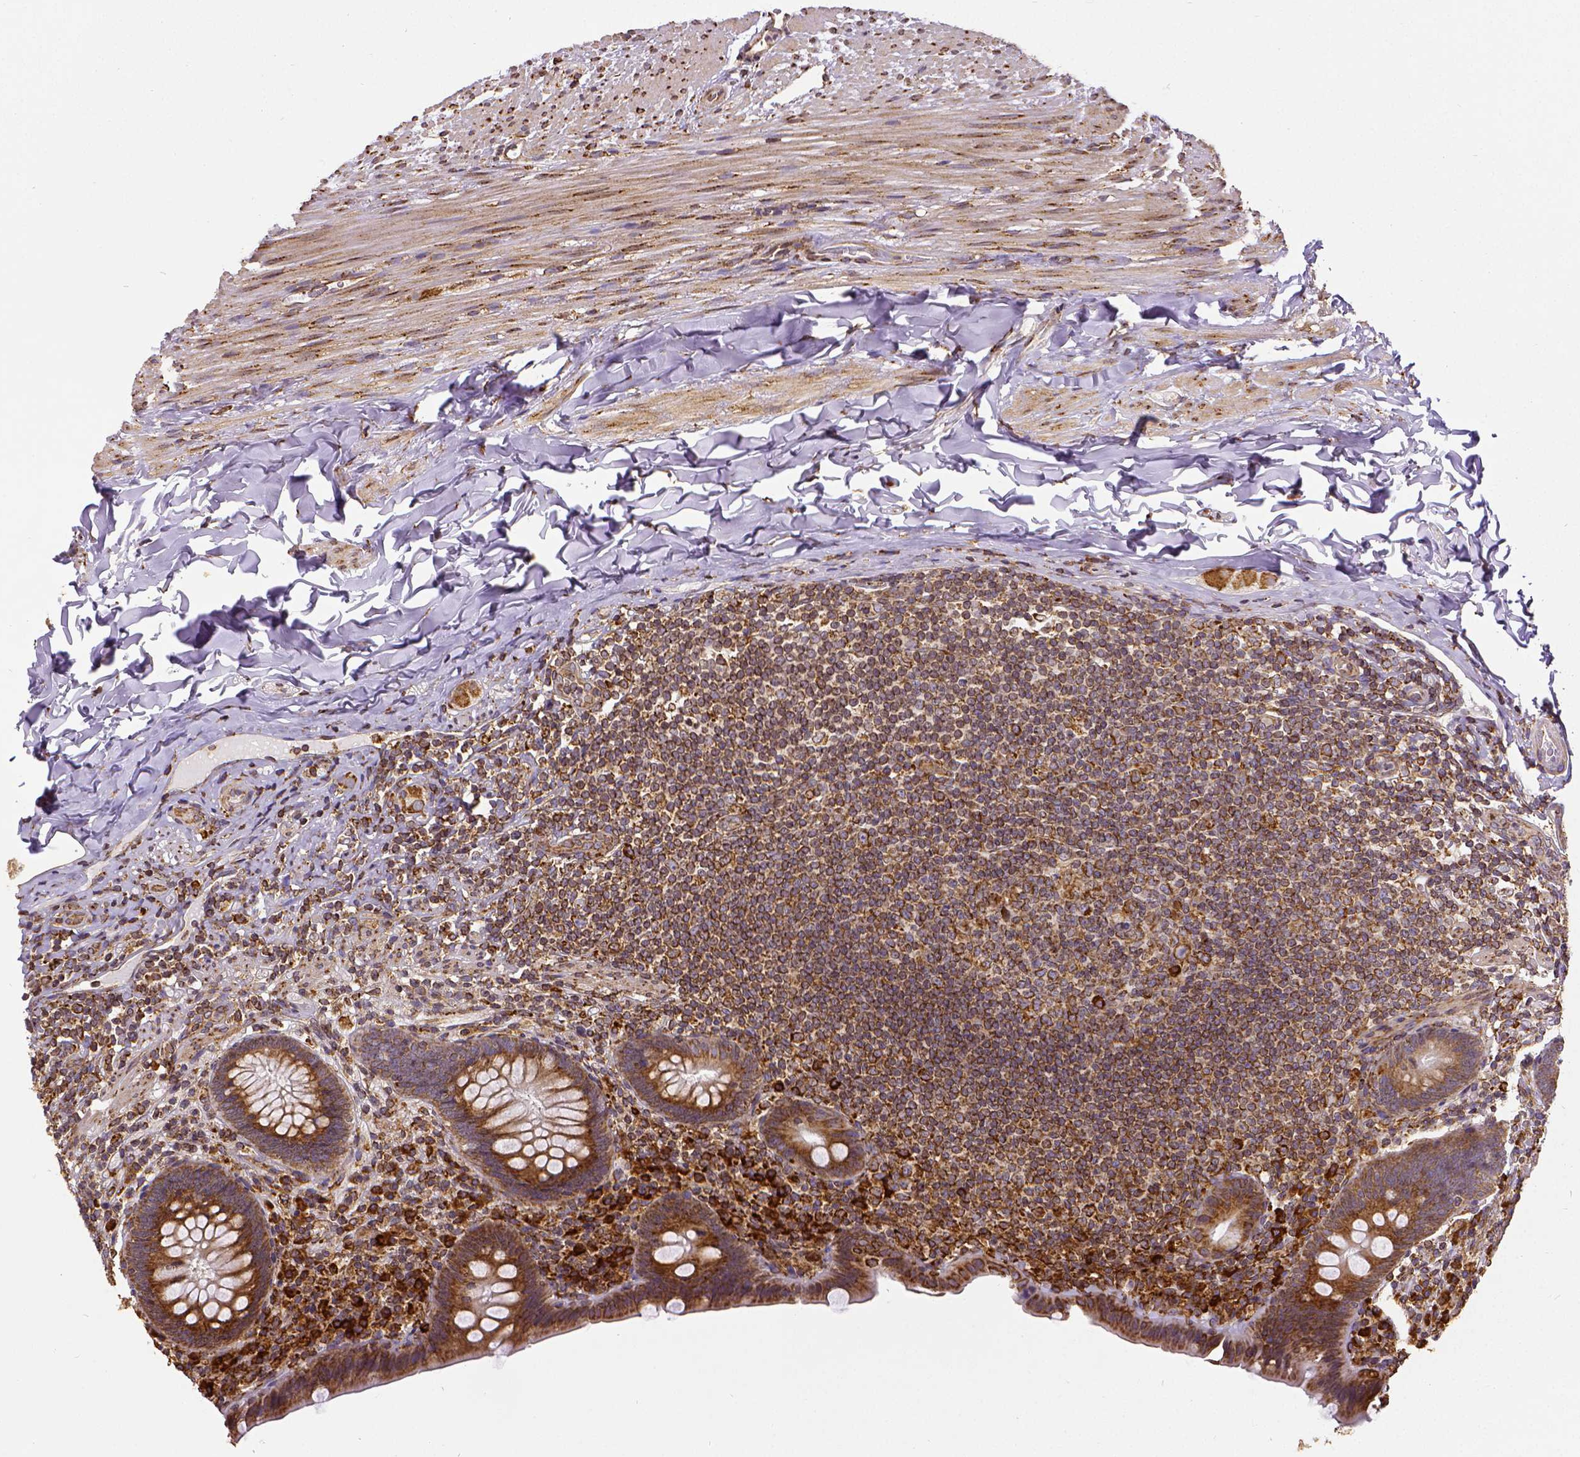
{"staining": {"intensity": "strong", "quantity": ">75%", "location": "cytoplasmic/membranous"}, "tissue": "appendix", "cell_type": "Glandular cells", "image_type": "normal", "snomed": [{"axis": "morphology", "description": "Normal tissue, NOS"}, {"axis": "topography", "description": "Appendix"}], "caption": "Strong cytoplasmic/membranous protein positivity is seen in approximately >75% of glandular cells in appendix. (brown staining indicates protein expression, while blue staining denotes nuclei).", "gene": "MTDH", "patient": {"sex": "male", "age": 47}}